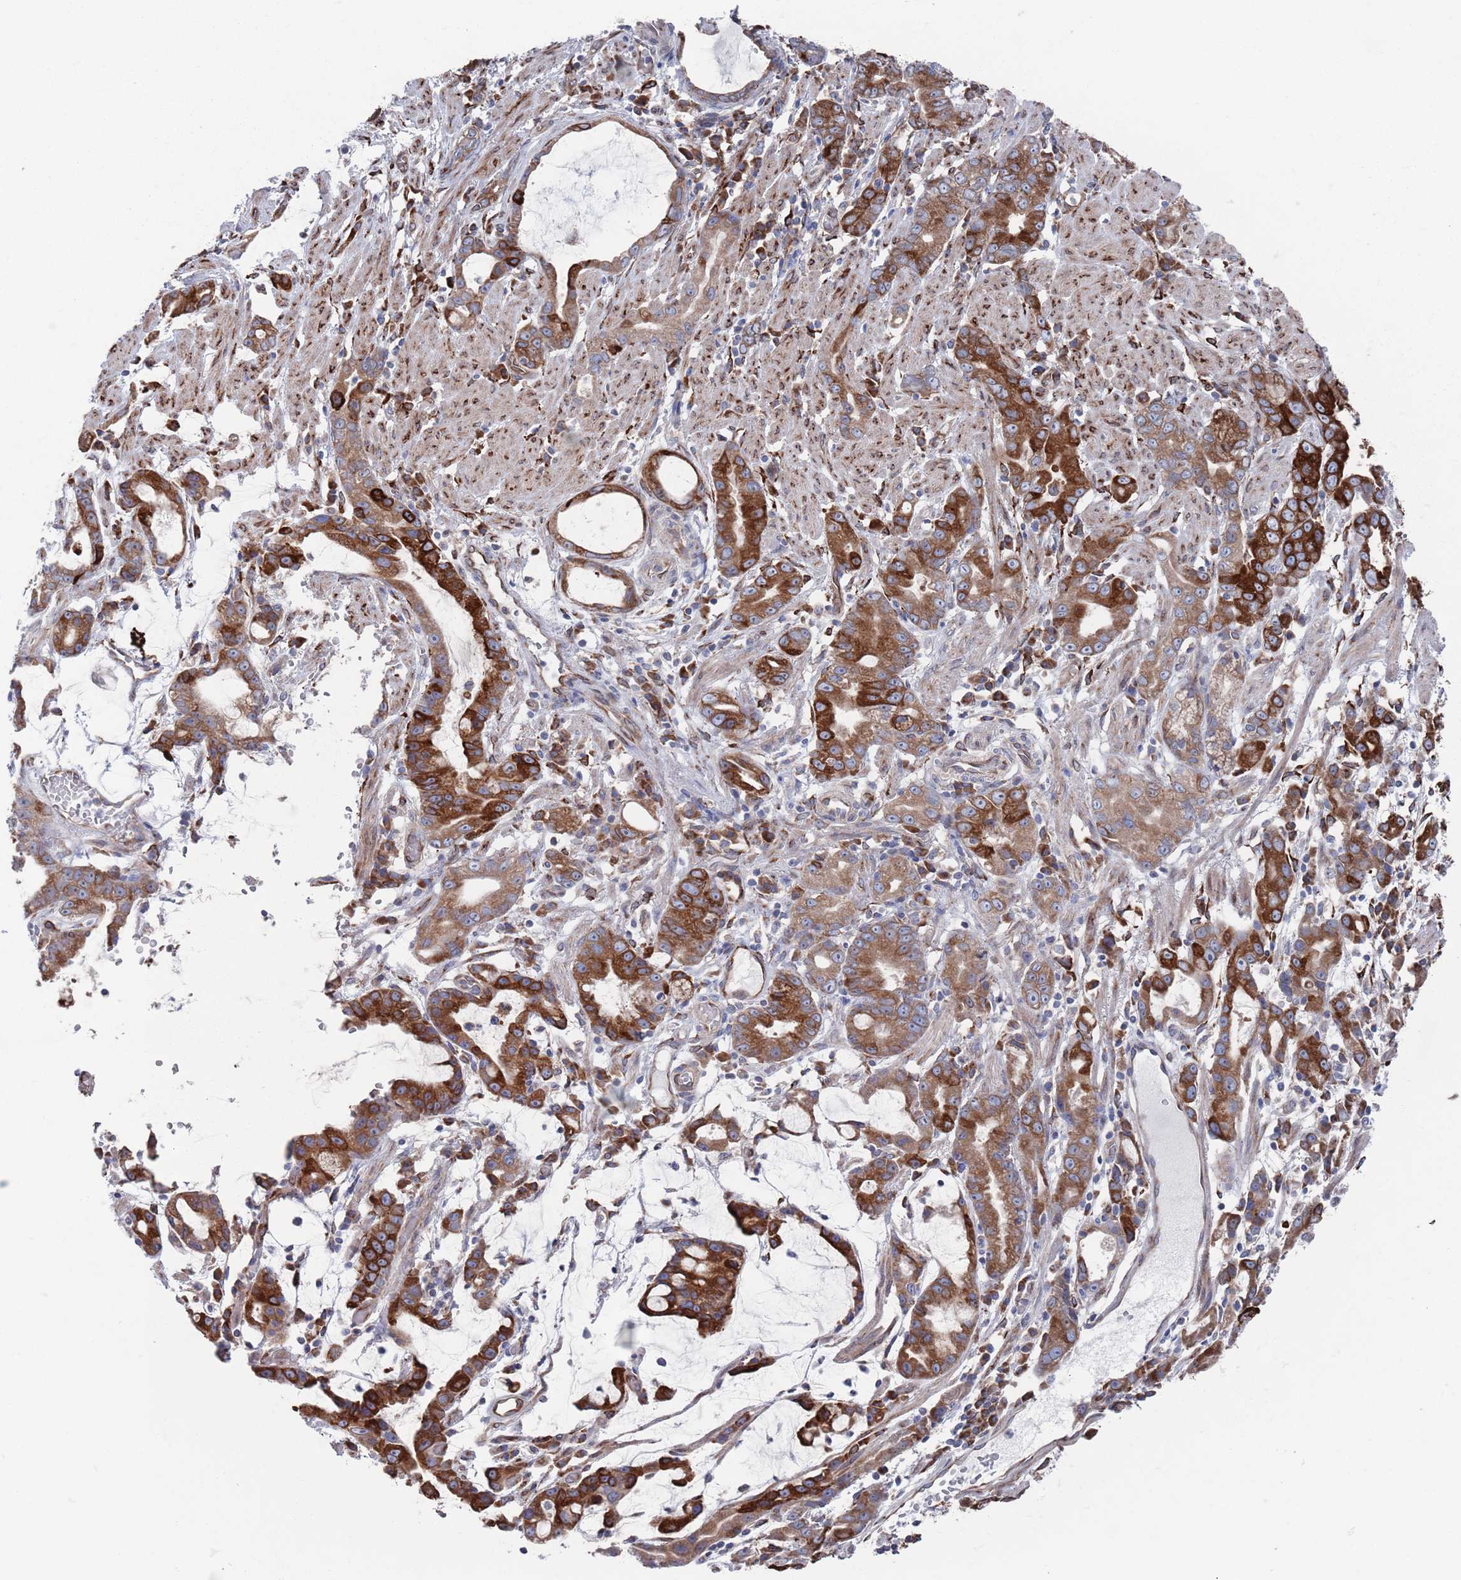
{"staining": {"intensity": "strong", "quantity": ">75%", "location": "cytoplasmic/membranous"}, "tissue": "stomach cancer", "cell_type": "Tumor cells", "image_type": "cancer", "snomed": [{"axis": "morphology", "description": "Adenocarcinoma, NOS"}, {"axis": "topography", "description": "Stomach"}], "caption": "Immunohistochemistry histopathology image of stomach cancer (adenocarcinoma) stained for a protein (brown), which shows high levels of strong cytoplasmic/membranous staining in approximately >75% of tumor cells.", "gene": "CCDC106", "patient": {"sex": "male", "age": 55}}